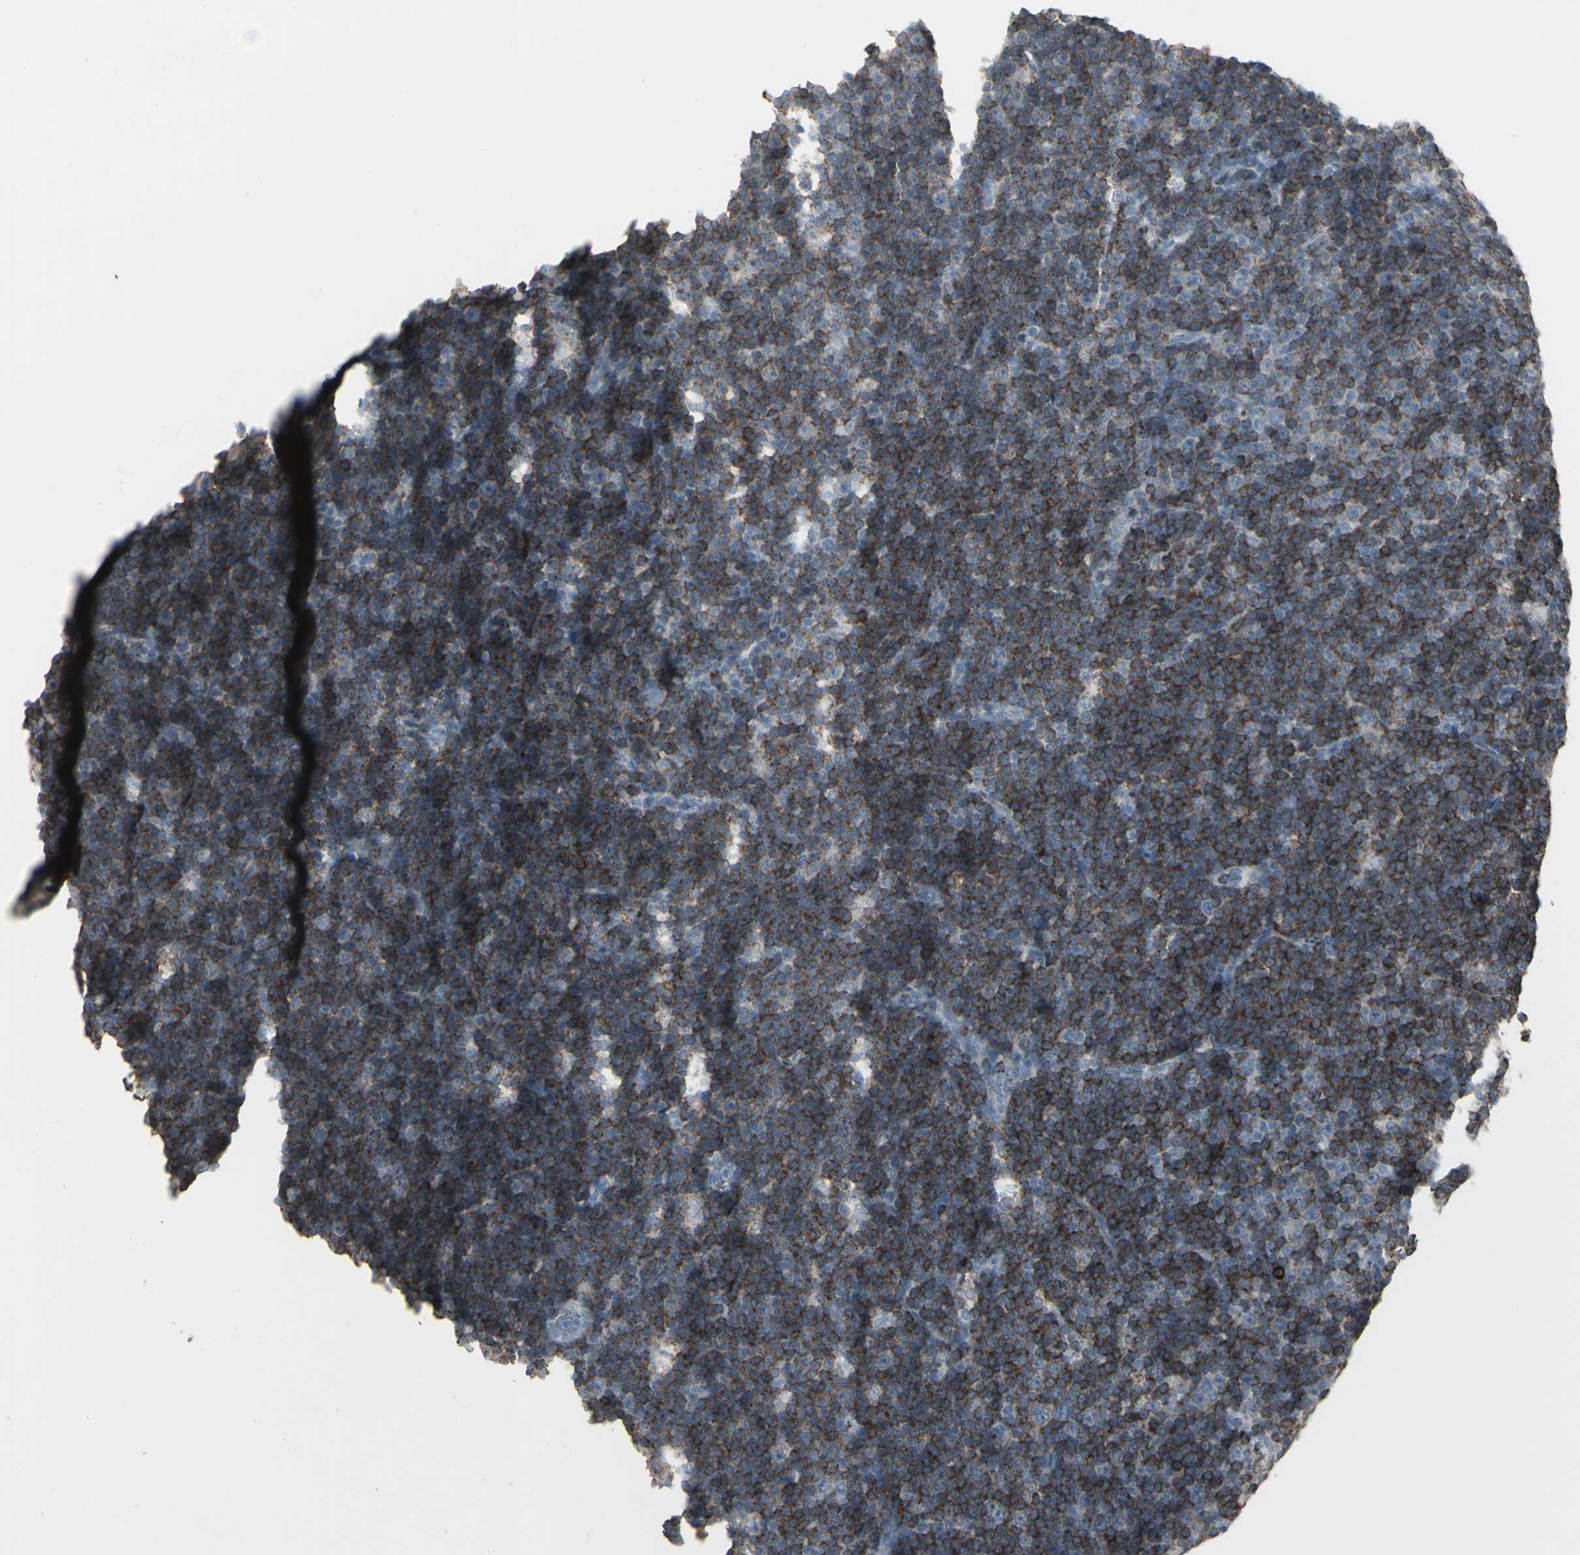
{"staining": {"intensity": "strong", "quantity": ">75%", "location": "cytoplasmic/membranous"}, "tissue": "lymphoma", "cell_type": "Tumor cells", "image_type": "cancer", "snomed": [{"axis": "morphology", "description": "Malignant lymphoma, non-Hodgkin's type, Low grade"}, {"axis": "topography", "description": "Lymph node"}], "caption": "The histopathology image displays immunohistochemical staining of lymphoma. There is strong cytoplasmic/membranous staining is identified in approximately >75% of tumor cells.", "gene": "CD79B", "patient": {"sex": "female", "age": 67}}